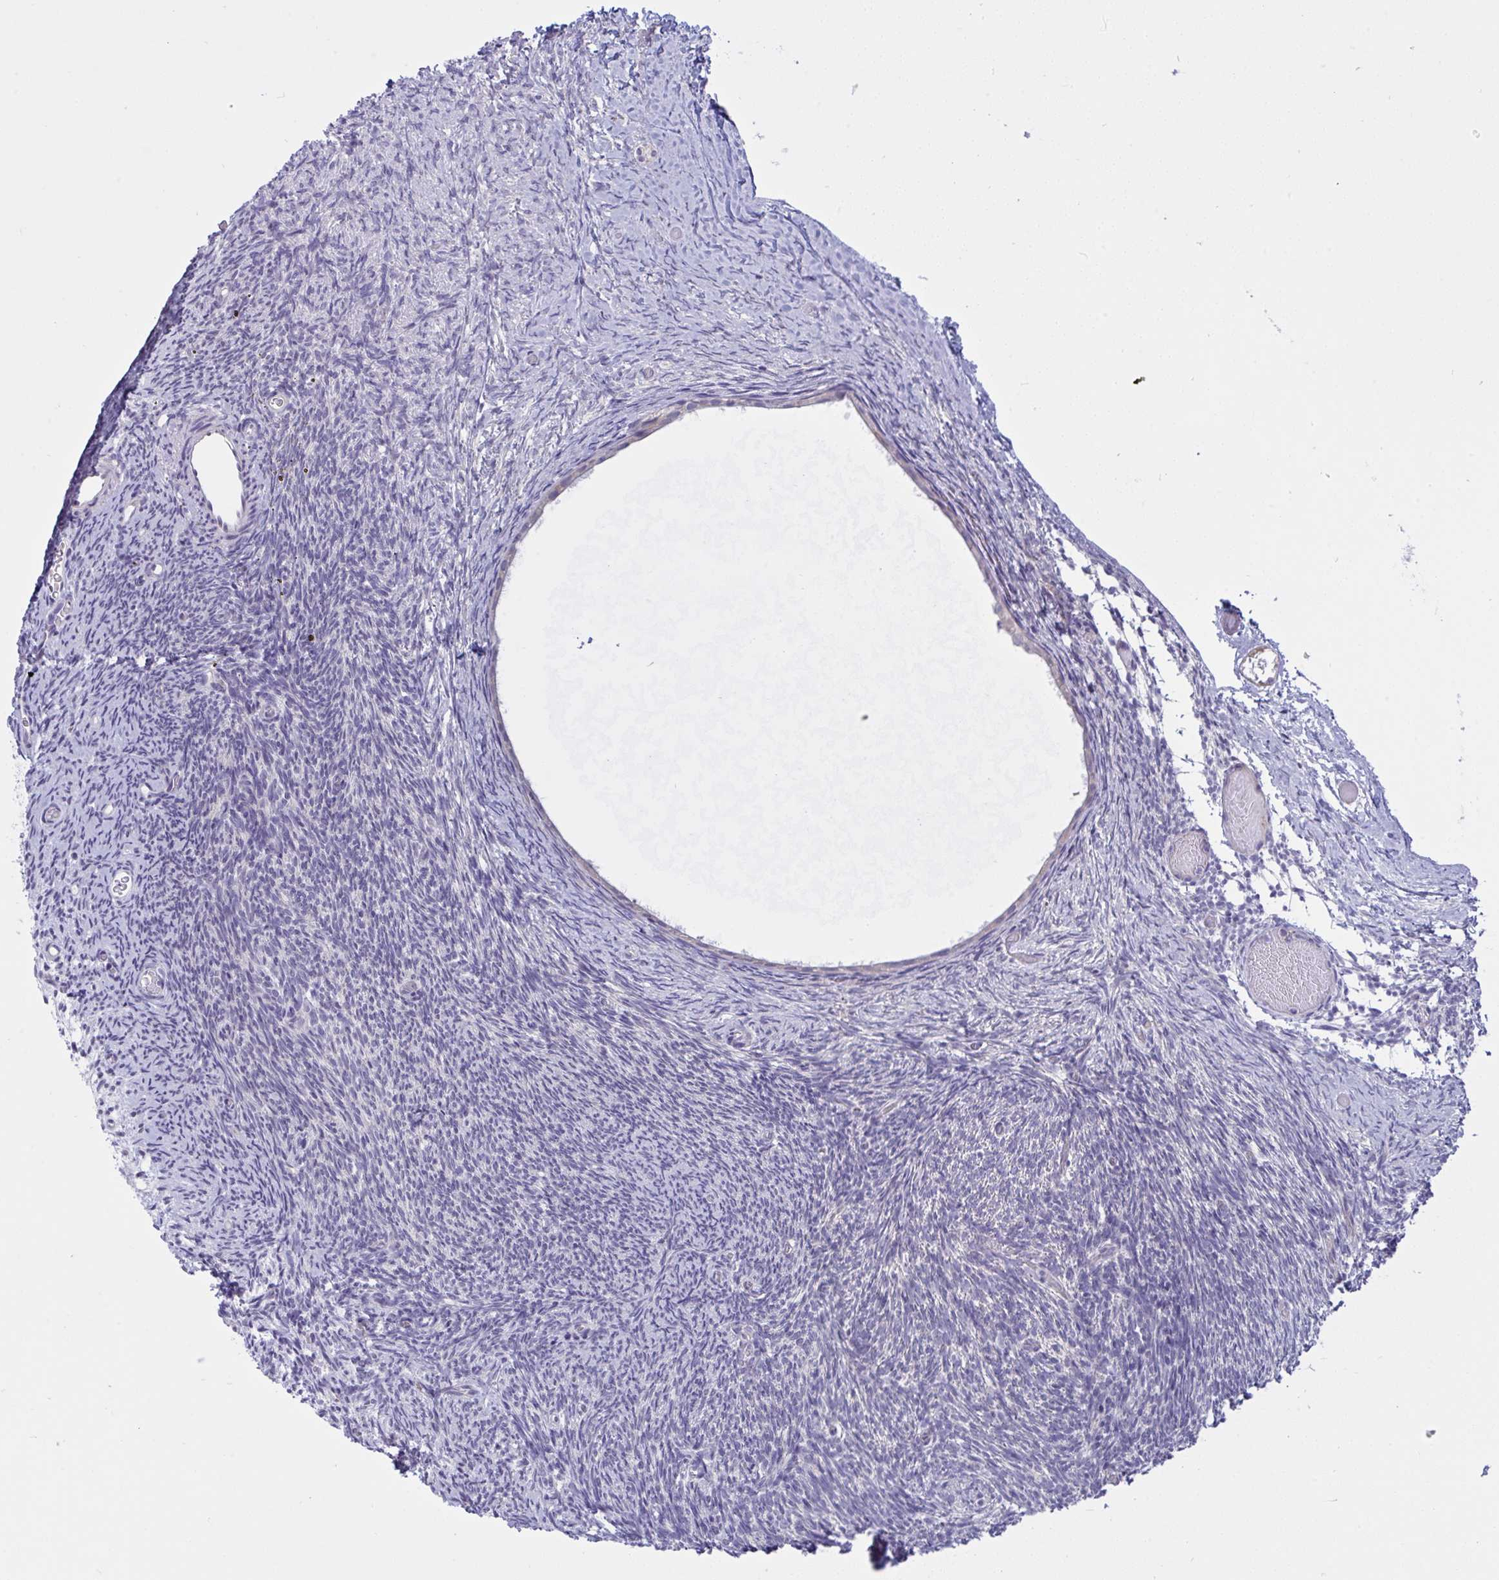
{"staining": {"intensity": "negative", "quantity": "none", "location": "none"}, "tissue": "ovary", "cell_type": "Follicle cells", "image_type": "normal", "snomed": [{"axis": "morphology", "description": "Normal tissue, NOS"}, {"axis": "topography", "description": "Ovary"}], "caption": "The image demonstrates no staining of follicle cells in benign ovary. (DAB (3,3'-diaminobenzidine) IHC with hematoxylin counter stain).", "gene": "TMEM41A", "patient": {"sex": "female", "age": 39}}